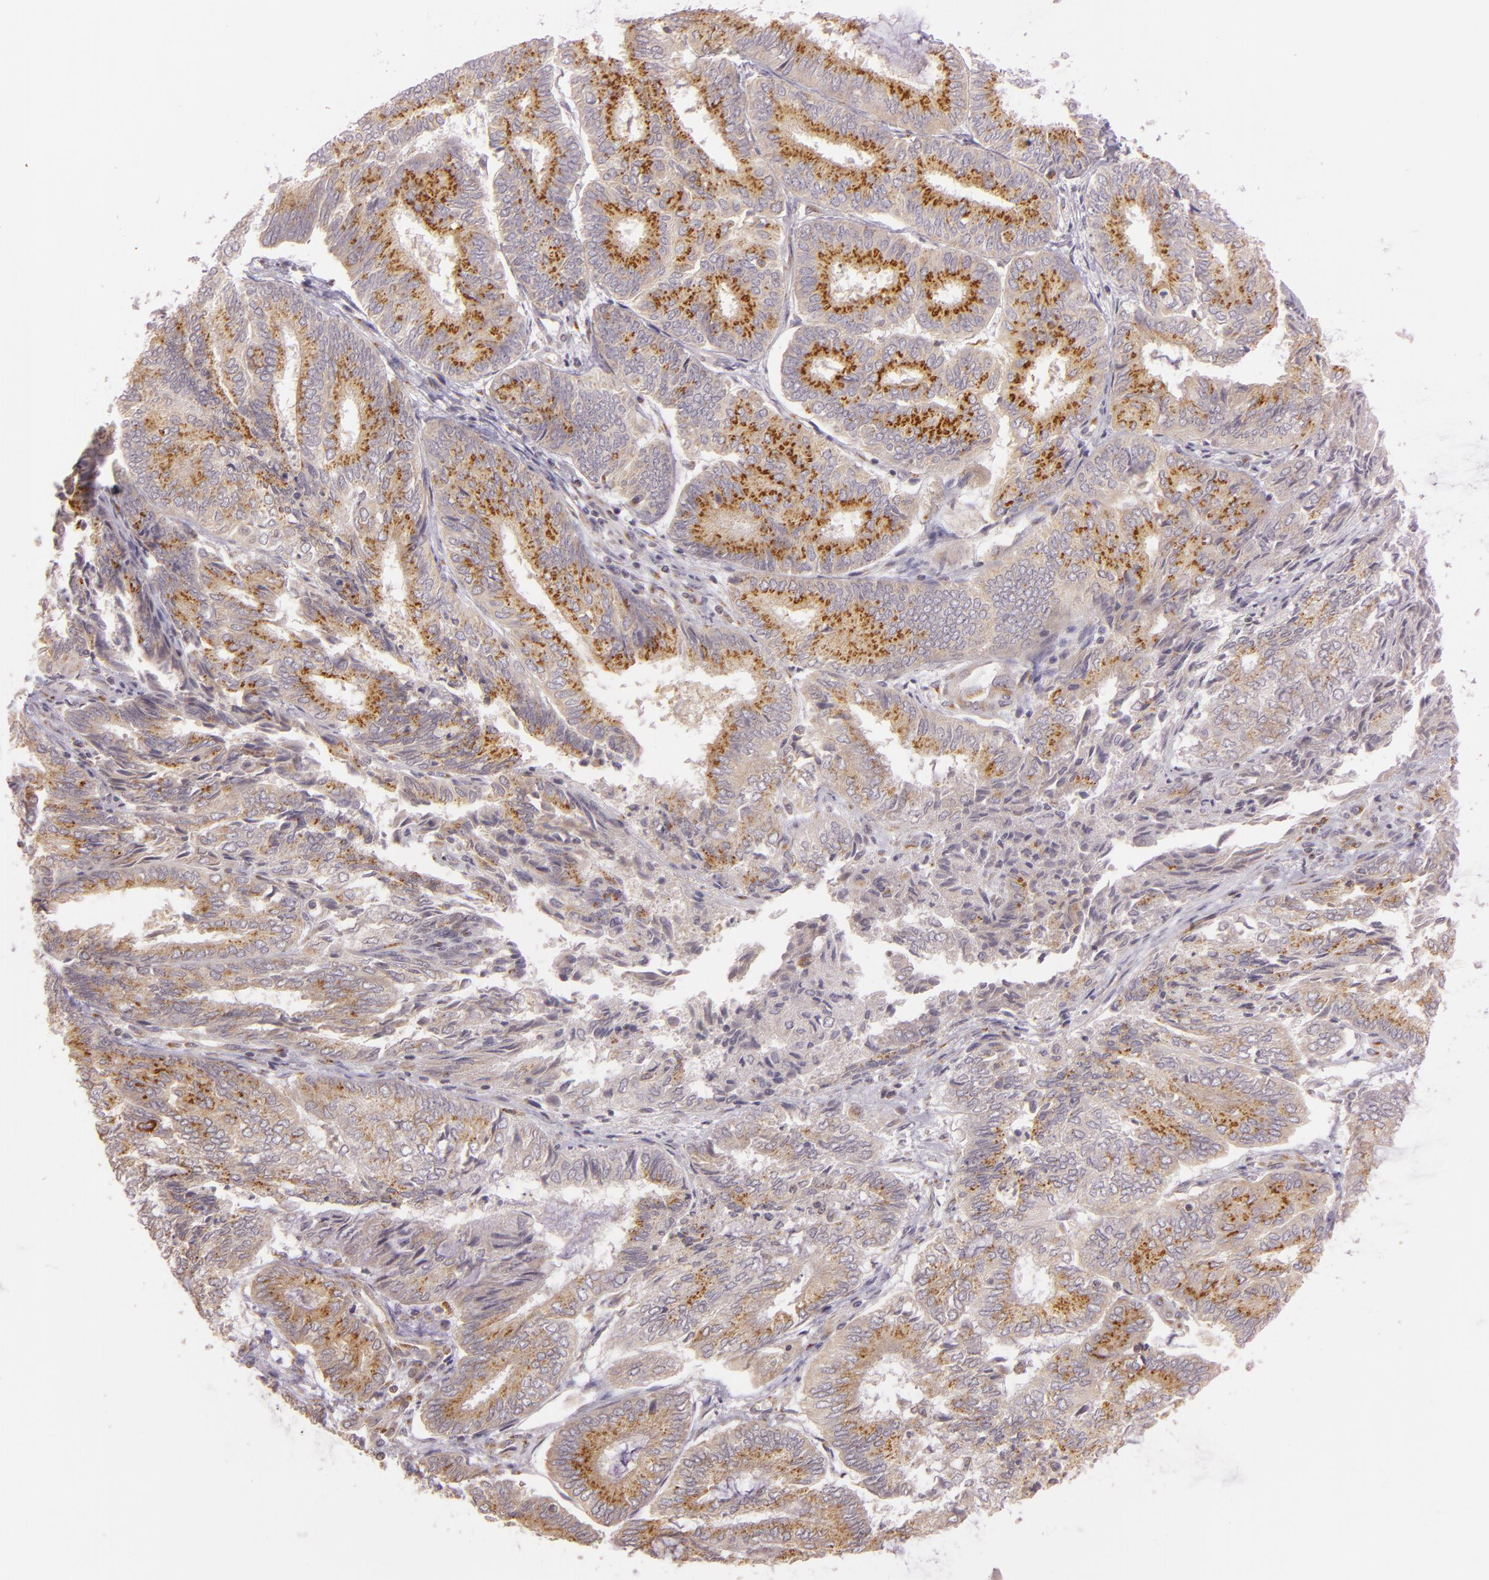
{"staining": {"intensity": "moderate", "quantity": ">75%", "location": "cytoplasmic/membranous"}, "tissue": "endometrial cancer", "cell_type": "Tumor cells", "image_type": "cancer", "snomed": [{"axis": "morphology", "description": "Adenocarcinoma, NOS"}, {"axis": "topography", "description": "Endometrium"}], "caption": "This image exhibits endometrial adenocarcinoma stained with immunohistochemistry to label a protein in brown. The cytoplasmic/membranous of tumor cells show moderate positivity for the protein. Nuclei are counter-stained blue.", "gene": "LGMN", "patient": {"sex": "female", "age": 59}}